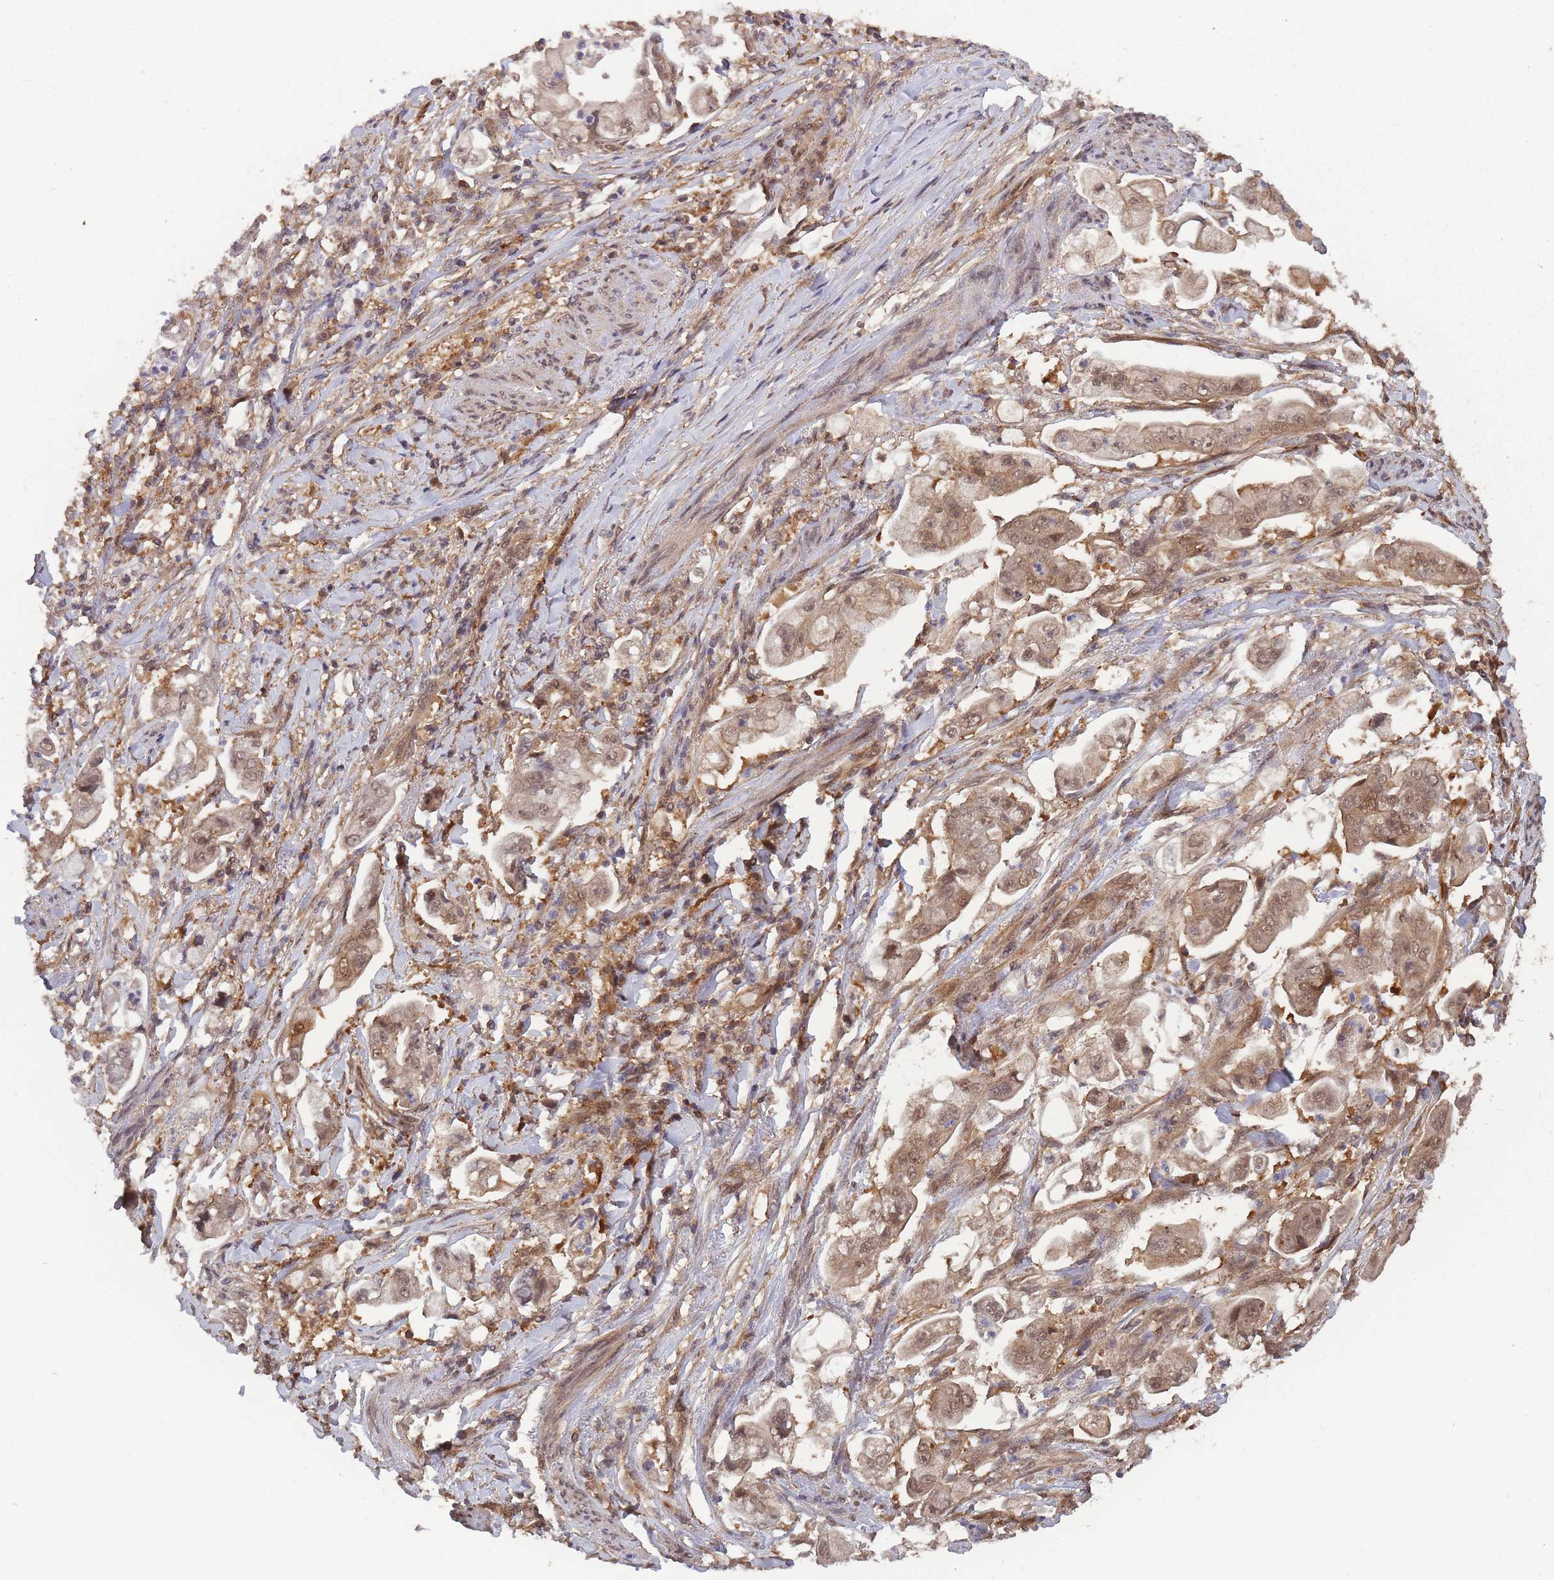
{"staining": {"intensity": "moderate", "quantity": ">75%", "location": "cytoplasmic/membranous,nuclear"}, "tissue": "stomach cancer", "cell_type": "Tumor cells", "image_type": "cancer", "snomed": [{"axis": "morphology", "description": "Adenocarcinoma, NOS"}, {"axis": "topography", "description": "Stomach"}], "caption": "A high-resolution micrograph shows IHC staining of adenocarcinoma (stomach), which displays moderate cytoplasmic/membranous and nuclear positivity in approximately >75% of tumor cells.", "gene": "PPP6R3", "patient": {"sex": "male", "age": 62}}